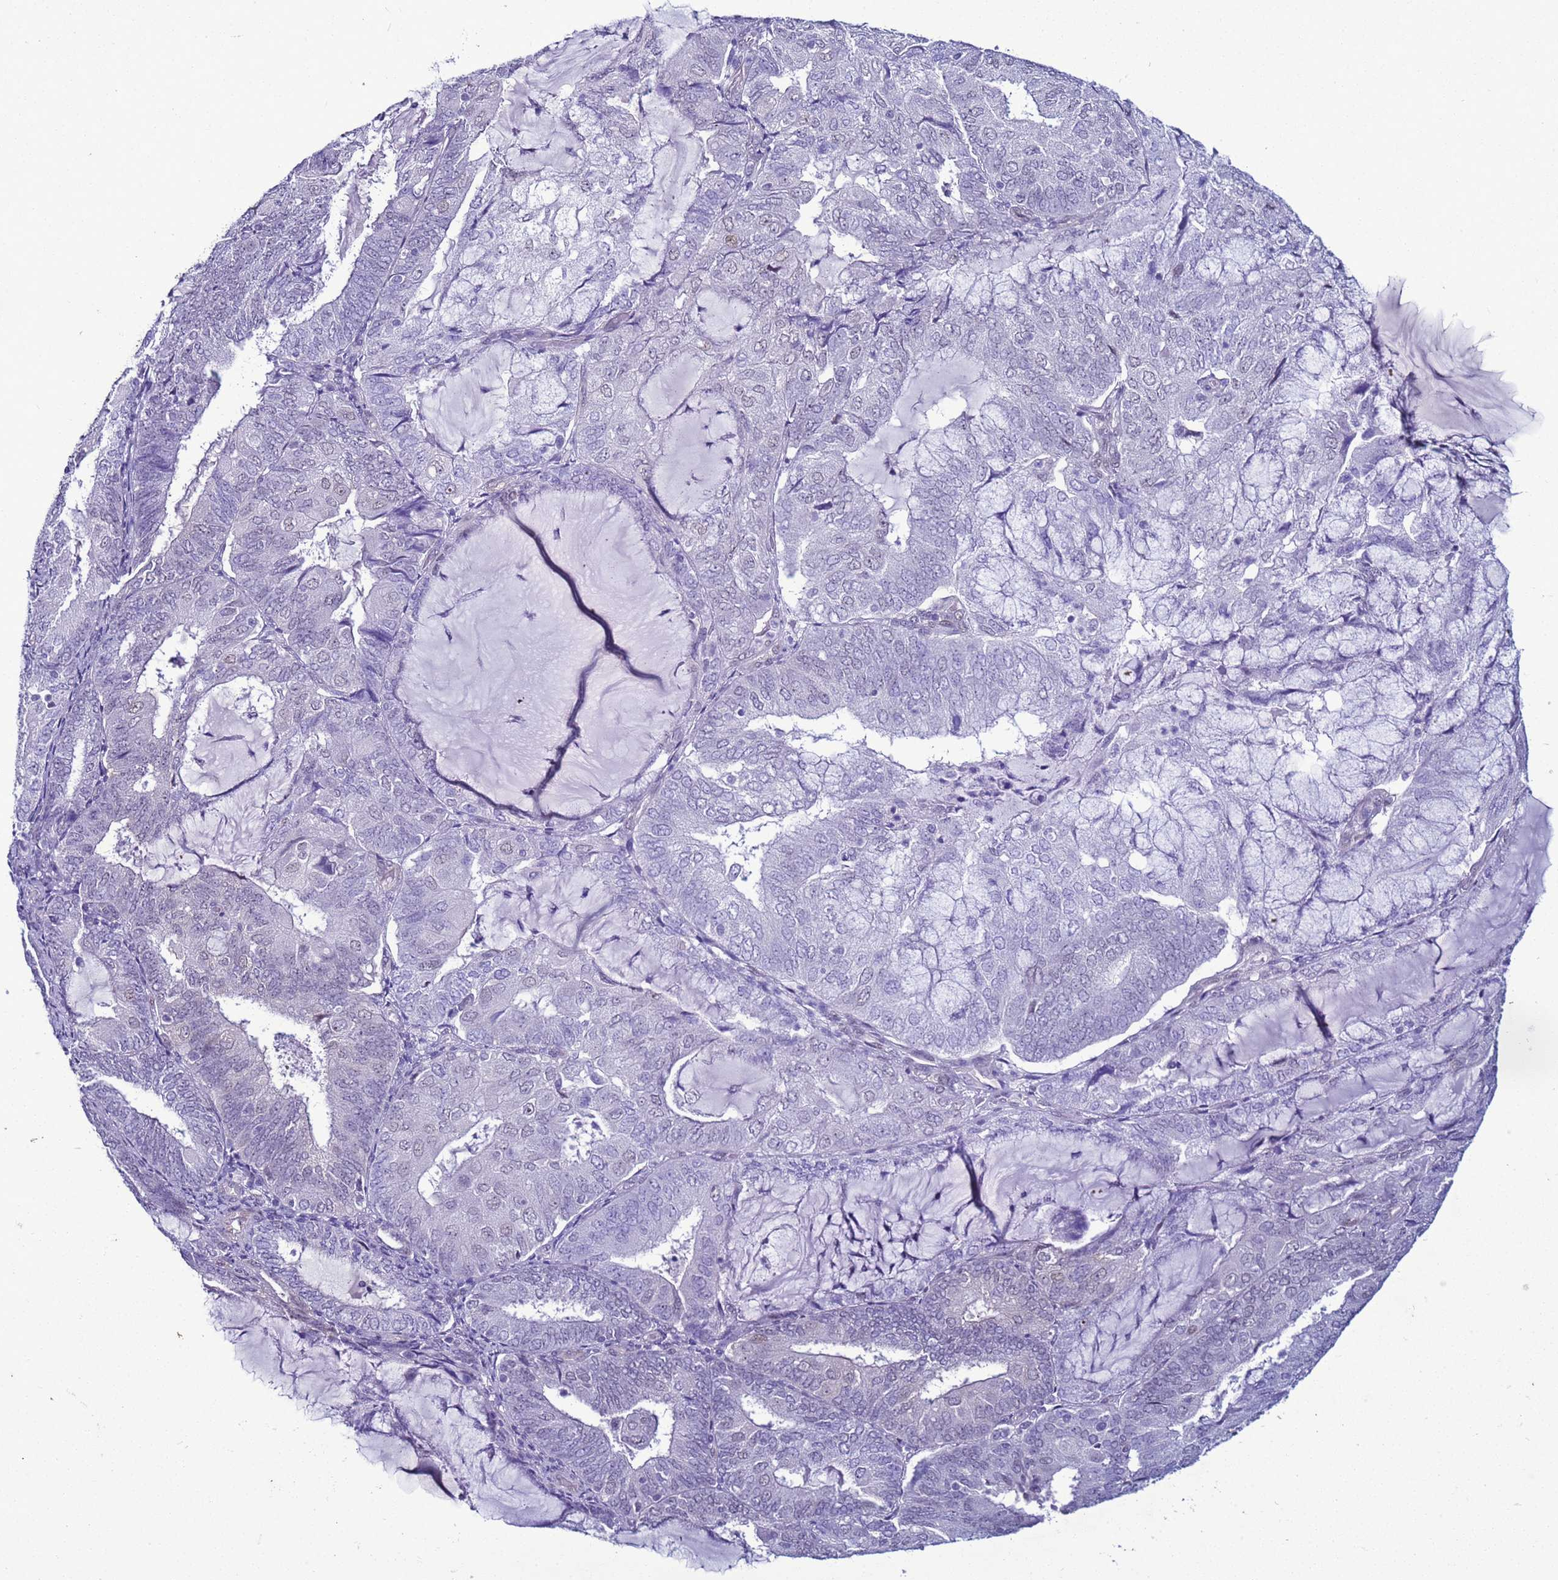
{"staining": {"intensity": "negative", "quantity": "none", "location": "none"}, "tissue": "endometrial cancer", "cell_type": "Tumor cells", "image_type": "cancer", "snomed": [{"axis": "morphology", "description": "Adenocarcinoma, NOS"}, {"axis": "topography", "description": "Endometrium"}], "caption": "Endometrial adenocarcinoma was stained to show a protein in brown. There is no significant staining in tumor cells.", "gene": "LRRC10B", "patient": {"sex": "female", "age": 81}}